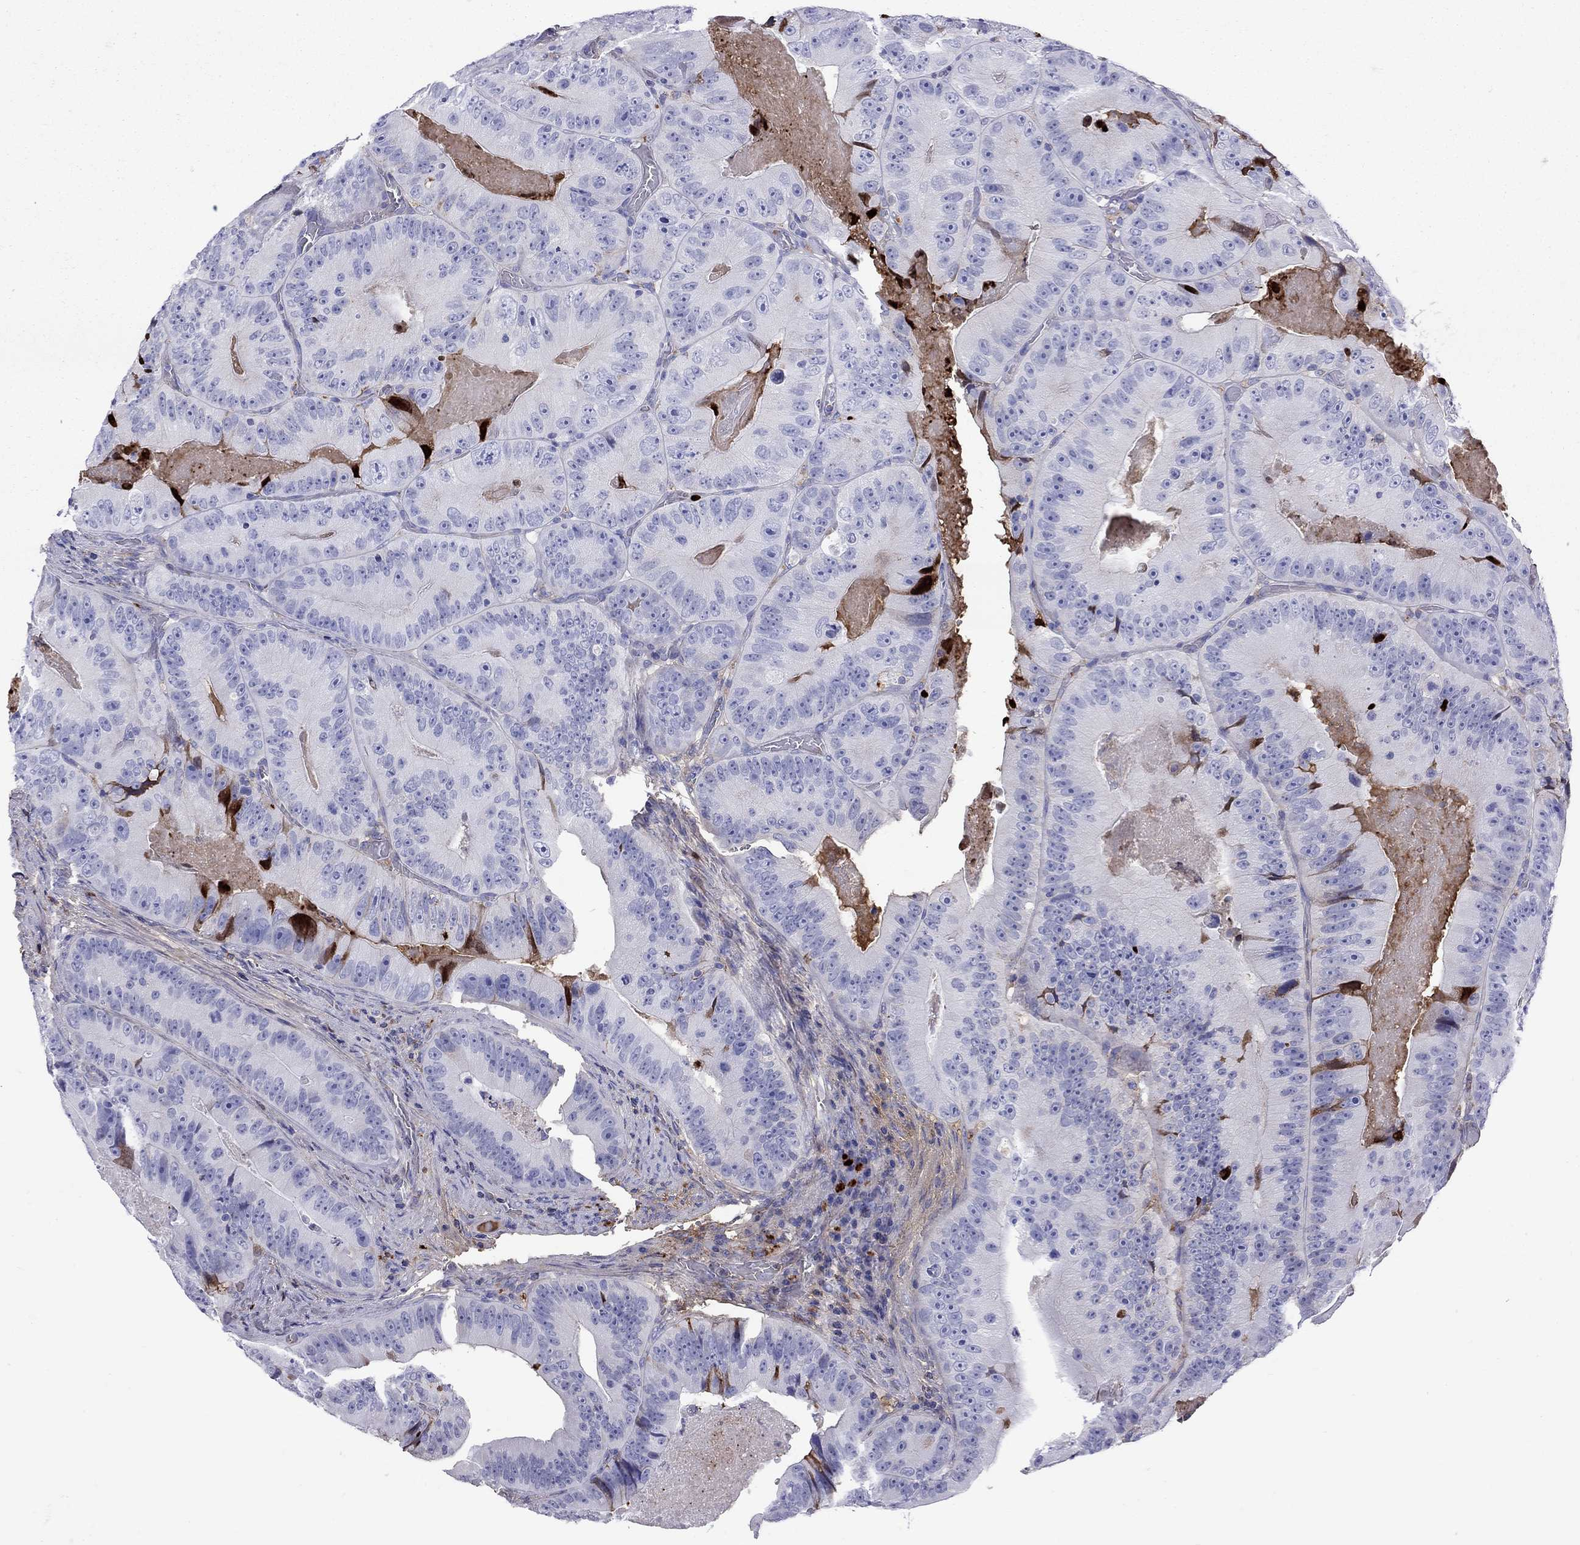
{"staining": {"intensity": "negative", "quantity": "none", "location": "none"}, "tissue": "colorectal cancer", "cell_type": "Tumor cells", "image_type": "cancer", "snomed": [{"axis": "morphology", "description": "Adenocarcinoma, NOS"}, {"axis": "topography", "description": "Colon"}], "caption": "Immunohistochemistry photomicrograph of adenocarcinoma (colorectal) stained for a protein (brown), which shows no expression in tumor cells.", "gene": "SERPINA3", "patient": {"sex": "female", "age": 86}}